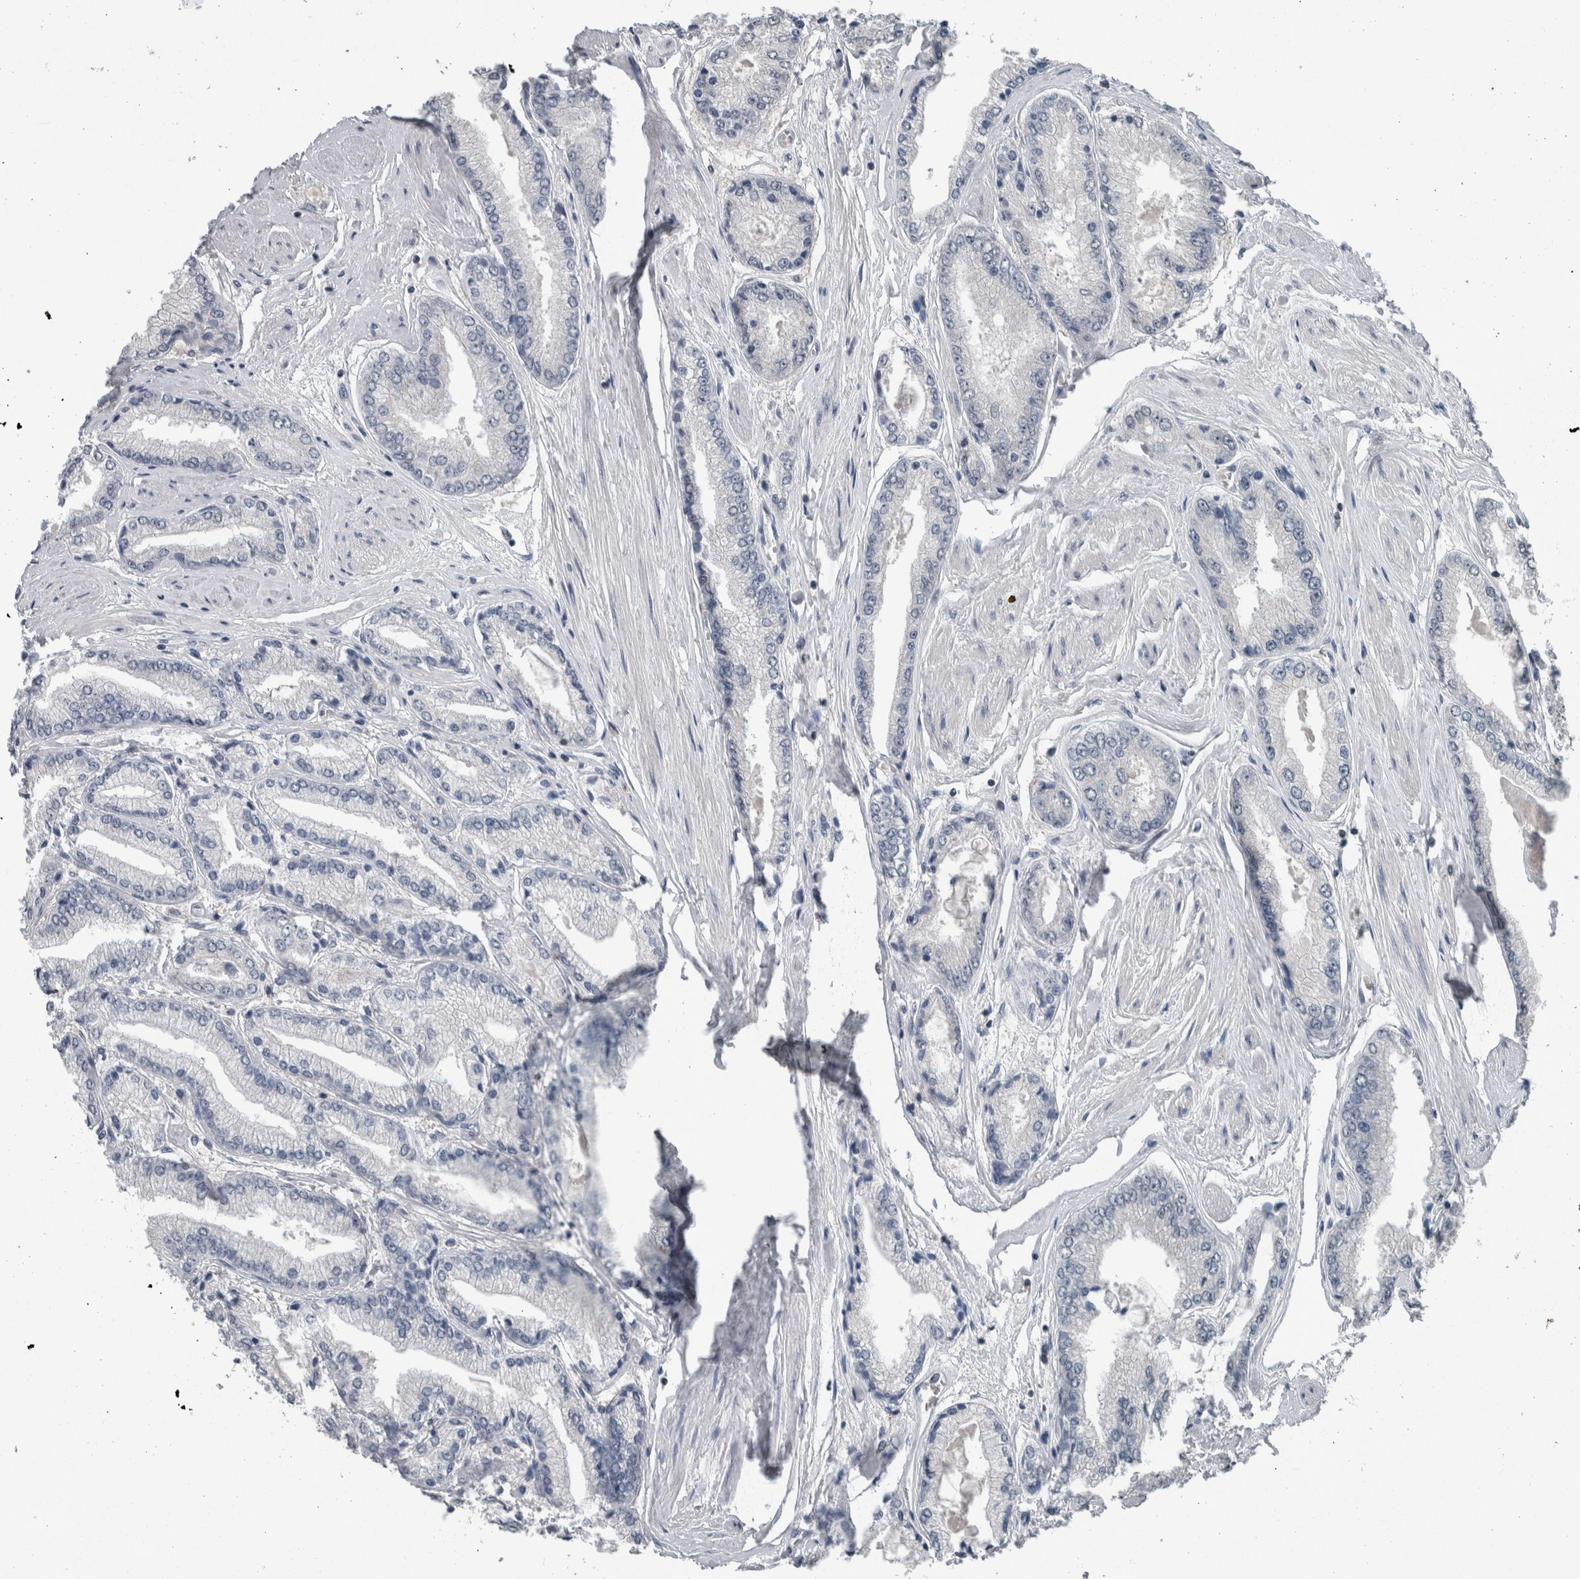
{"staining": {"intensity": "negative", "quantity": "none", "location": "none"}, "tissue": "prostate cancer", "cell_type": "Tumor cells", "image_type": "cancer", "snomed": [{"axis": "morphology", "description": "Adenocarcinoma, High grade"}, {"axis": "topography", "description": "Prostate"}], "caption": "Immunohistochemistry micrograph of neoplastic tissue: human prostate adenocarcinoma (high-grade) stained with DAB displays no significant protein positivity in tumor cells.", "gene": "MAFF", "patient": {"sex": "male", "age": 59}}